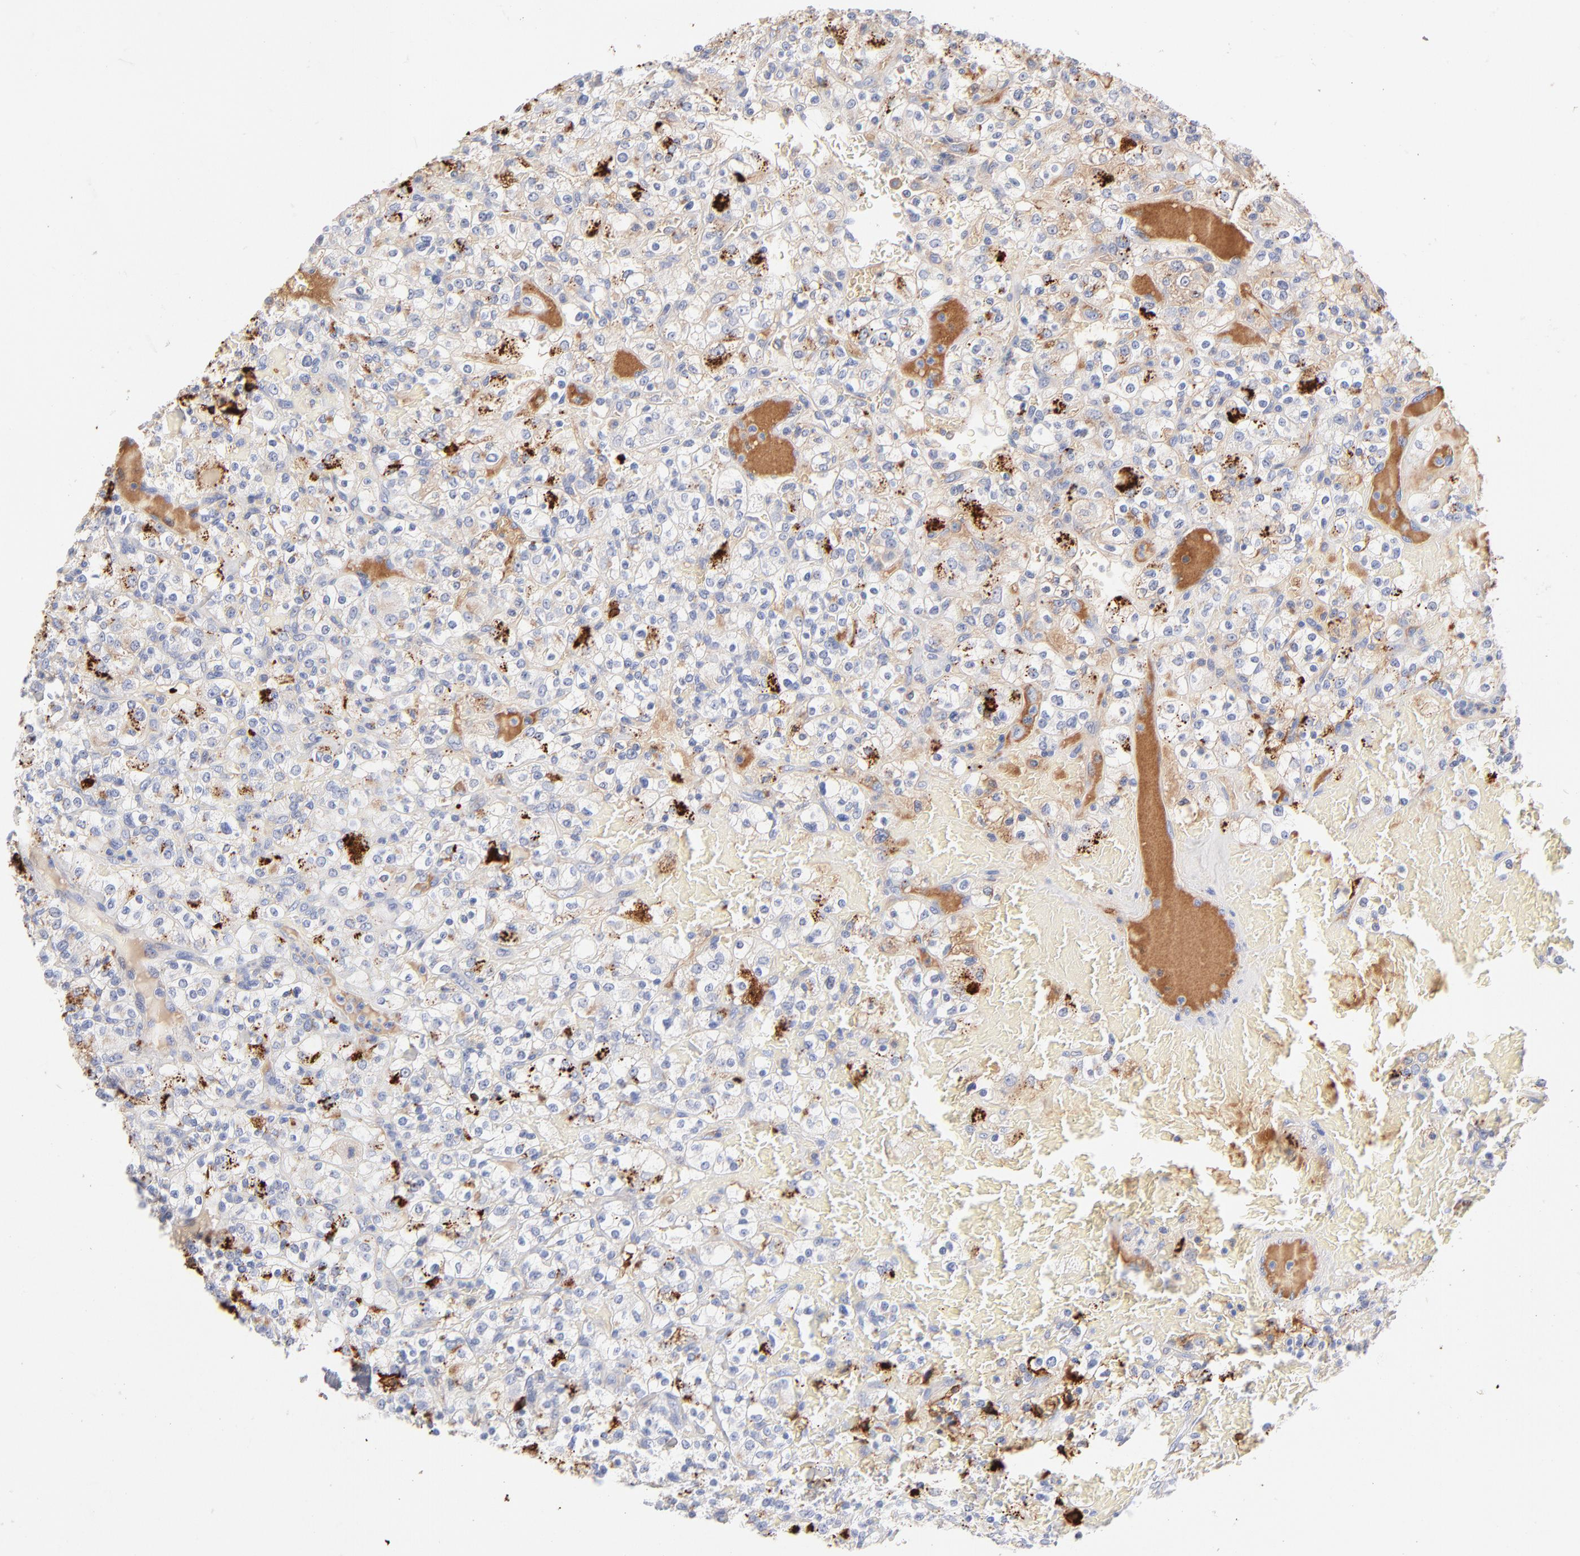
{"staining": {"intensity": "negative", "quantity": "none", "location": "none"}, "tissue": "renal cancer", "cell_type": "Tumor cells", "image_type": "cancer", "snomed": [{"axis": "morphology", "description": "Normal tissue, NOS"}, {"axis": "morphology", "description": "Adenocarcinoma, NOS"}, {"axis": "topography", "description": "Kidney"}], "caption": "Renal cancer (adenocarcinoma) was stained to show a protein in brown. There is no significant positivity in tumor cells.", "gene": "APOH", "patient": {"sex": "female", "age": 72}}